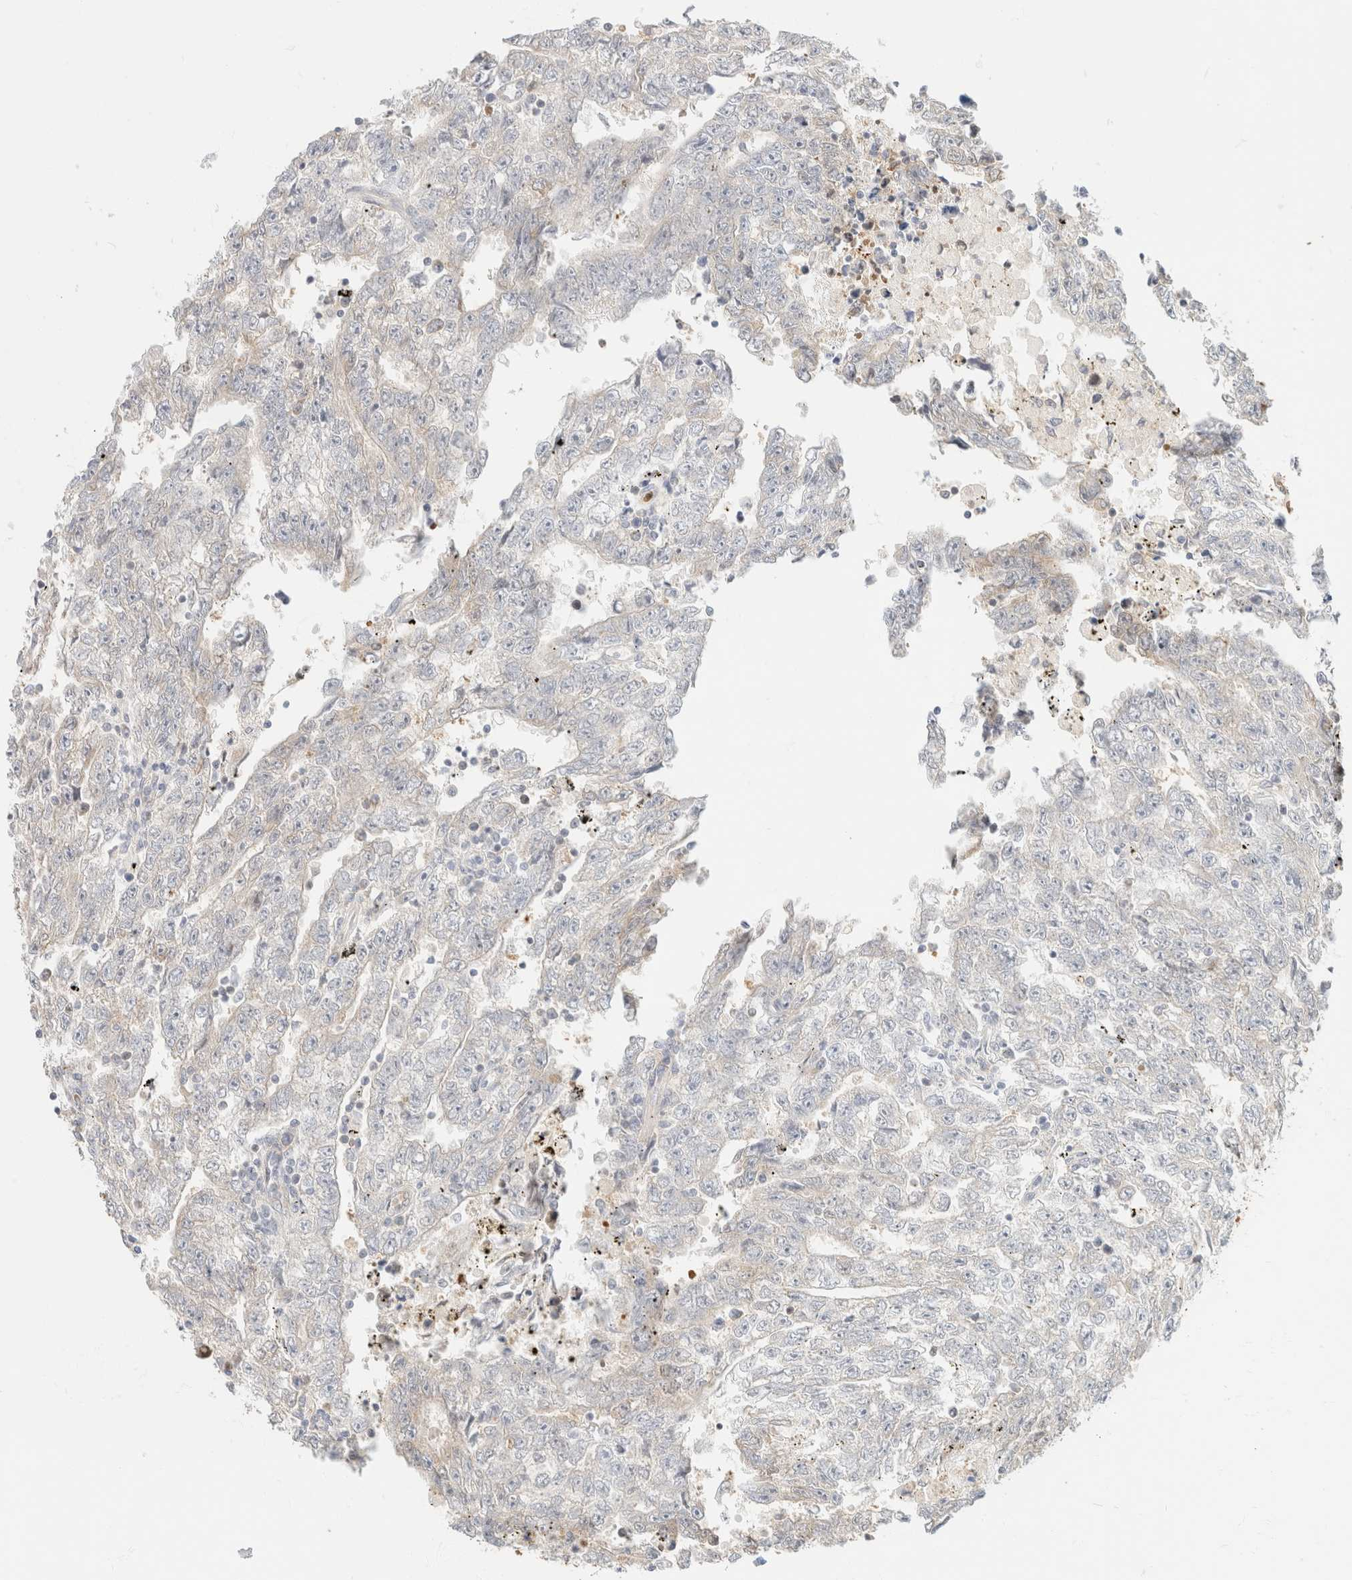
{"staining": {"intensity": "negative", "quantity": "none", "location": "none"}, "tissue": "testis cancer", "cell_type": "Tumor cells", "image_type": "cancer", "snomed": [{"axis": "morphology", "description": "Carcinoma, Embryonal, NOS"}, {"axis": "topography", "description": "Testis"}], "caption": "A photomicrograph of human embryonal carcinoma (testis) is negative for staining in tumor cells.", "gene": "GPI", "patient": {"sex": "male", "age": 25}}